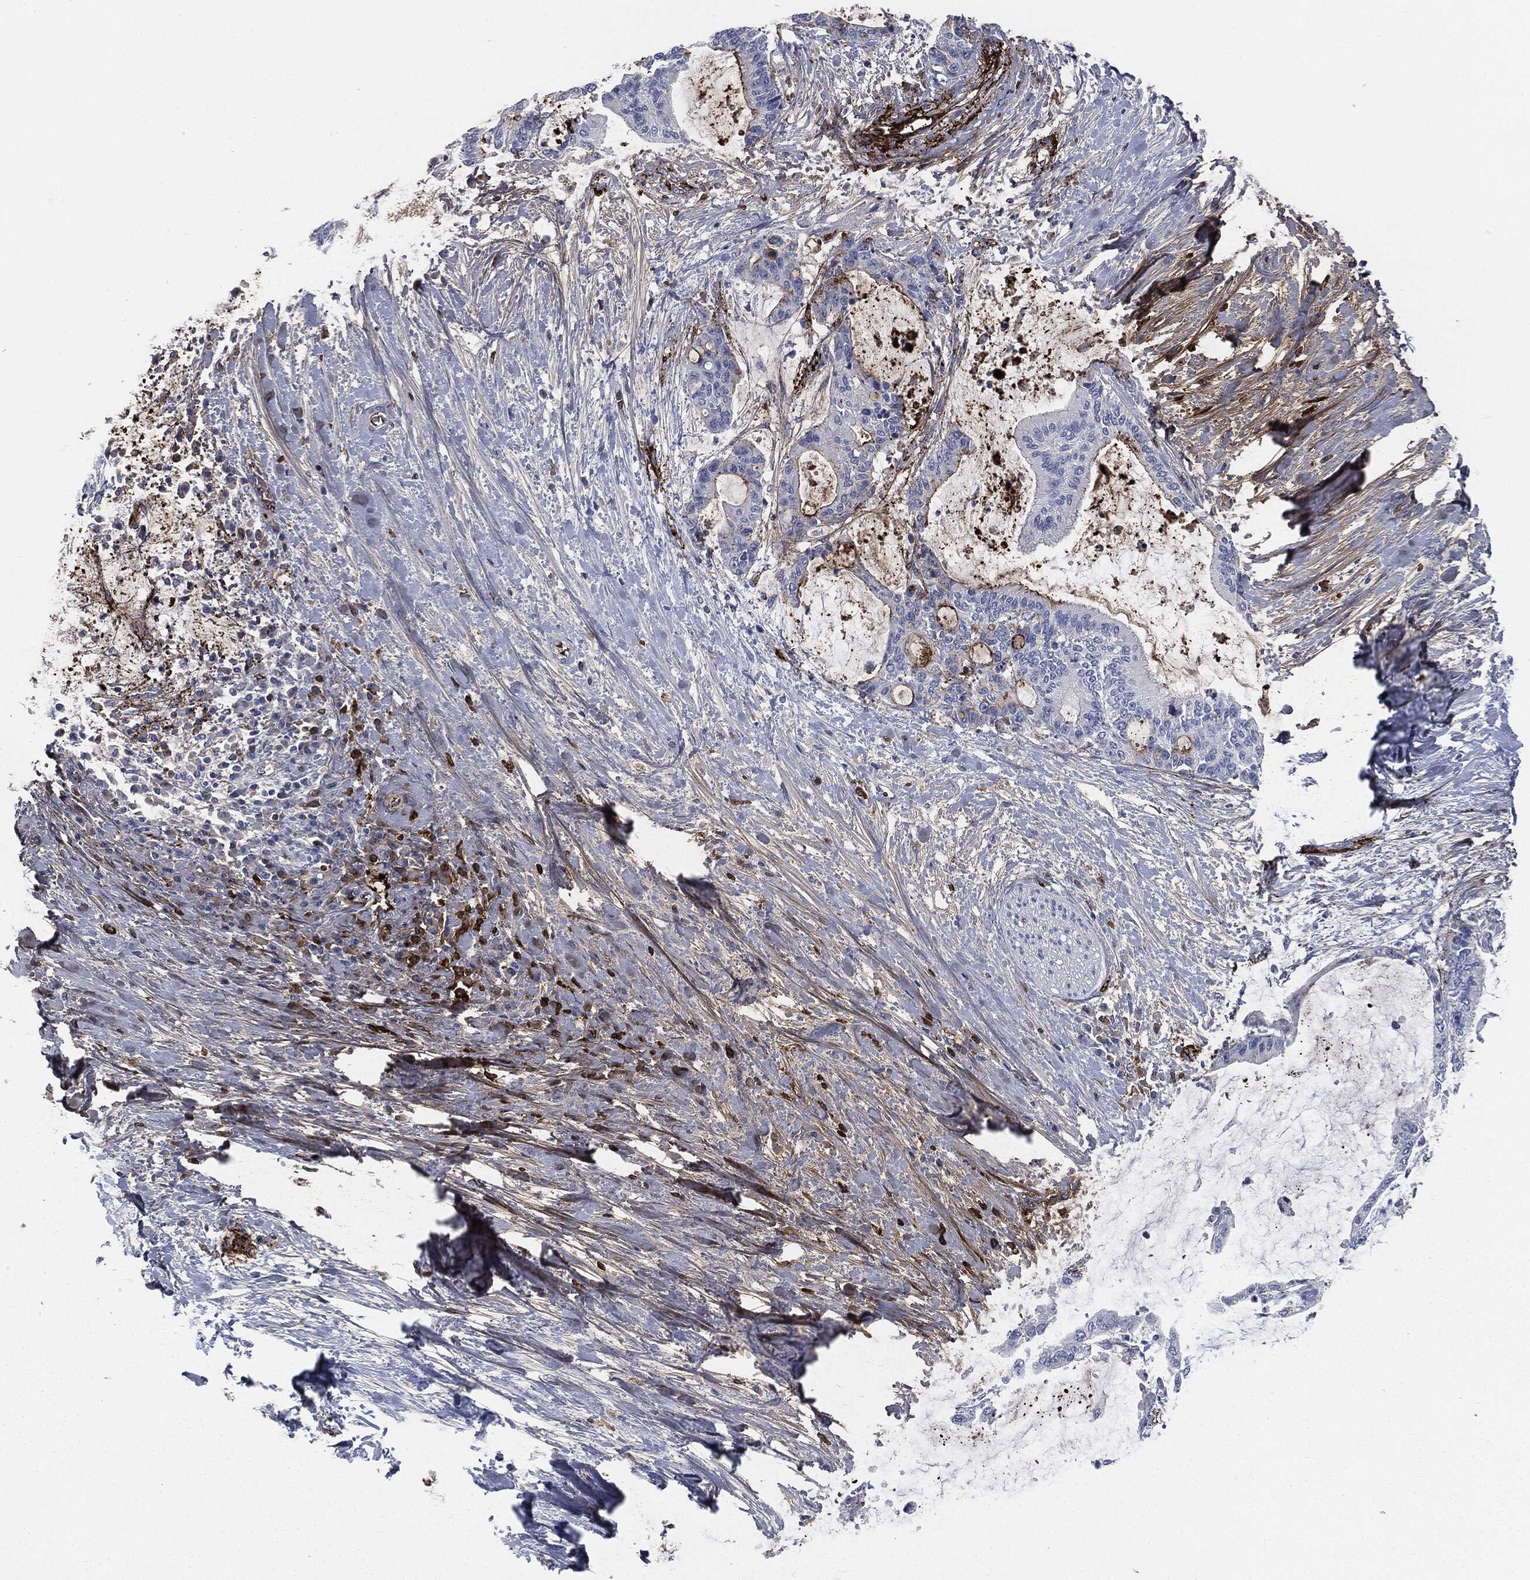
{"staining": {"intensity": "moderate", "quantity": "<25%", "location": "cytoplasmic/membranous"}, "tissue": "liver cancer", "cell_type": "Tumor cells", "image_type": "cancer", "snomed": [{"axis": "morphology", "description": "Cholangiocarcinoma"}, {"axis": "topography", "description": "Liver"}], "caption": "A micrograph showing moderate cytoplasmic/membranous positivity in approximately <25% of tumor cells in liver cholangiocarcinoma, as visualized by brown immunohistochemical staining.", "gene": "APOB", "patient": {"sex": "female", "age": 73}}